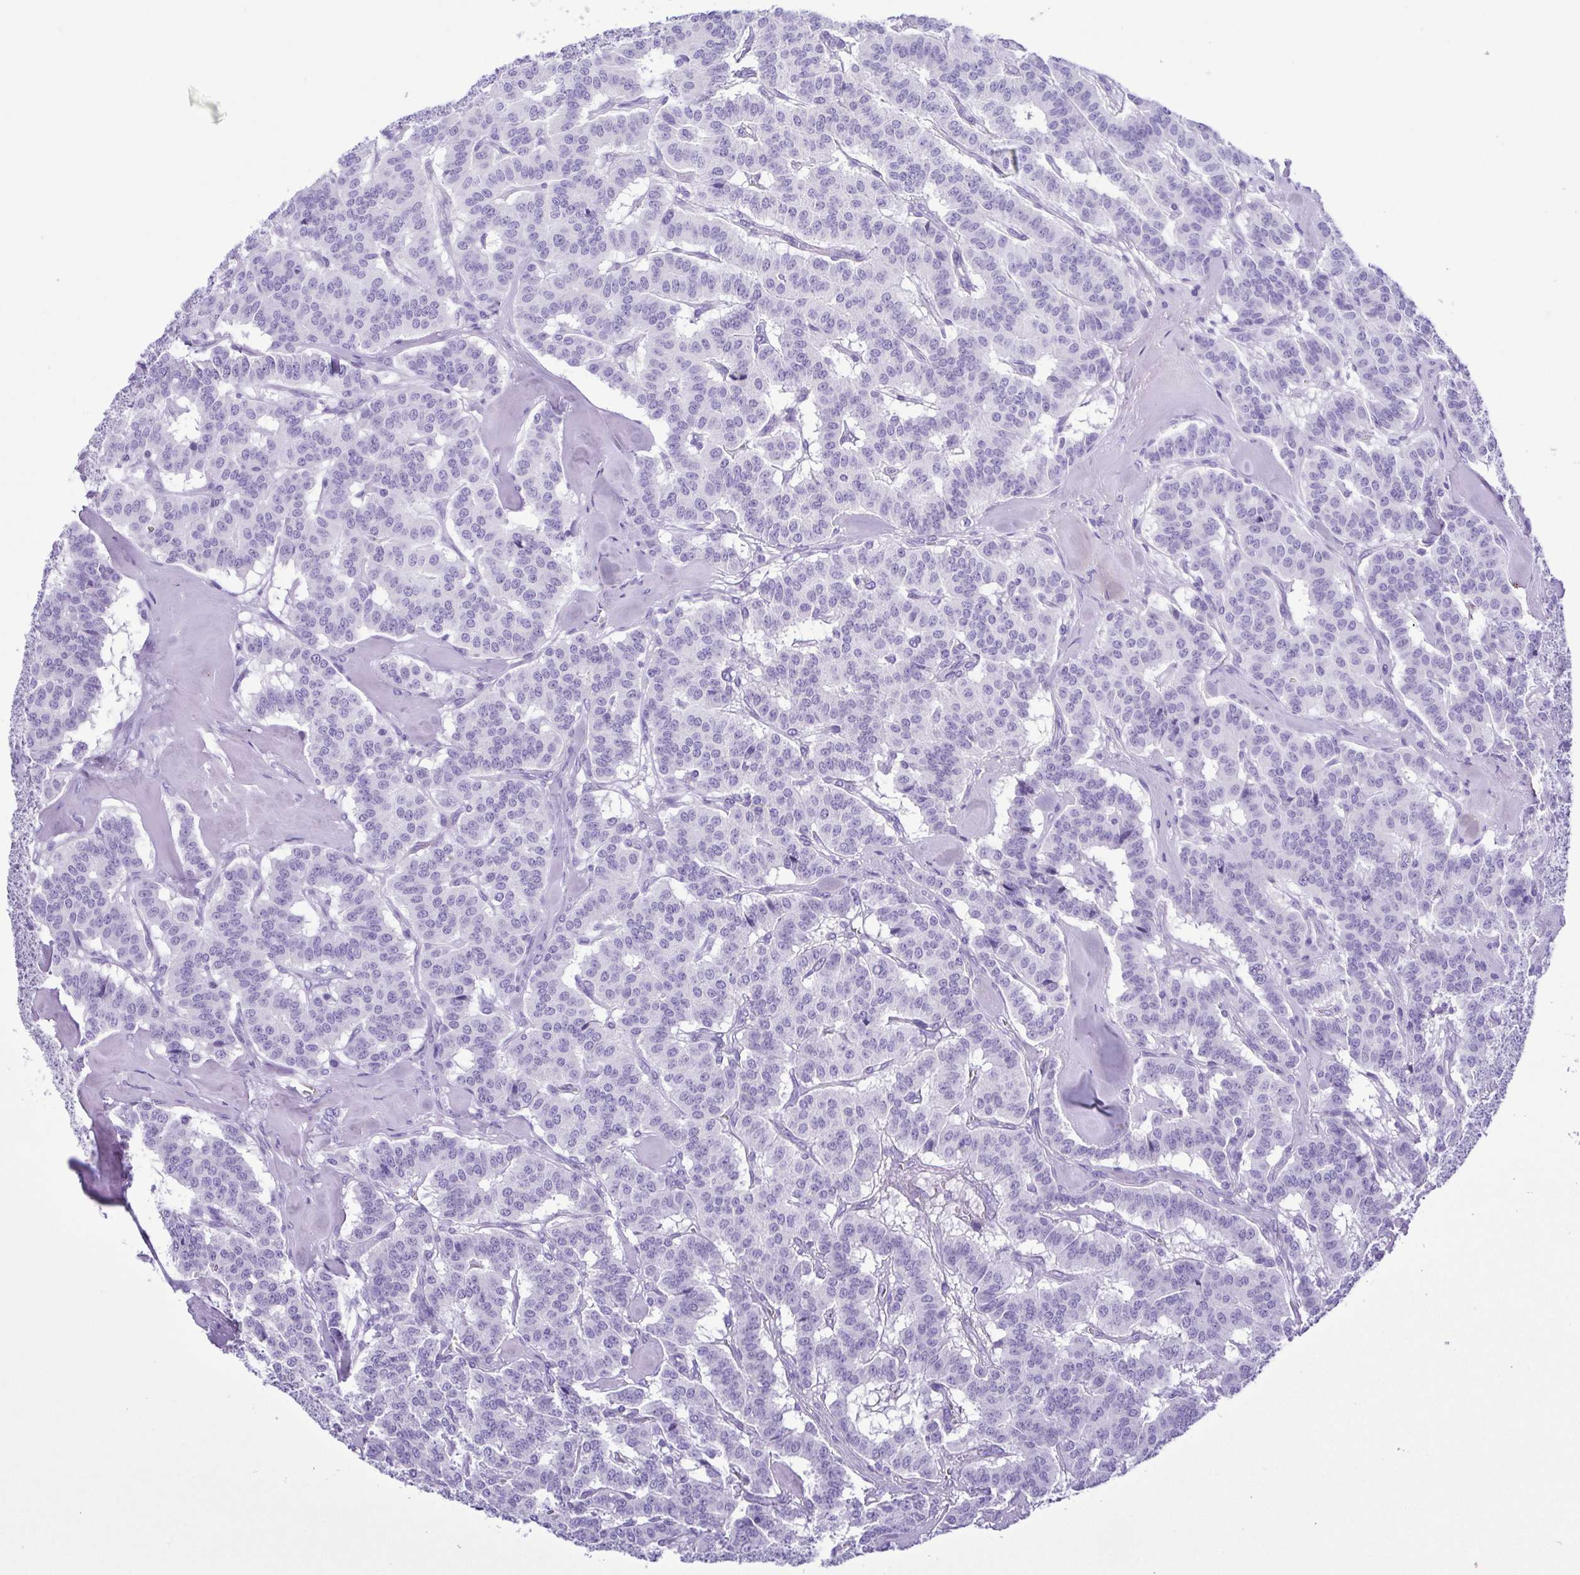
{"staining": {"intensity": "negative", "quantity": "none", "location": "none"}, "tissue": "carcinoid", "cell_type": "Tumor cells", "image_type": "cancer", "snomed": [{"axis": "morphology", "description": "Normal tissue, NOS"}, {"axis": "morphology", "description": "Carcinoid, malignant, NOS"}, {"axis": "topography", "description": "Lung"}], "caption": "Immunohistochemistry of human carcinoid shows no expression in tumor cells.", "gene": "OVGP1", "patient": {"sex": "female", "age": 46}}